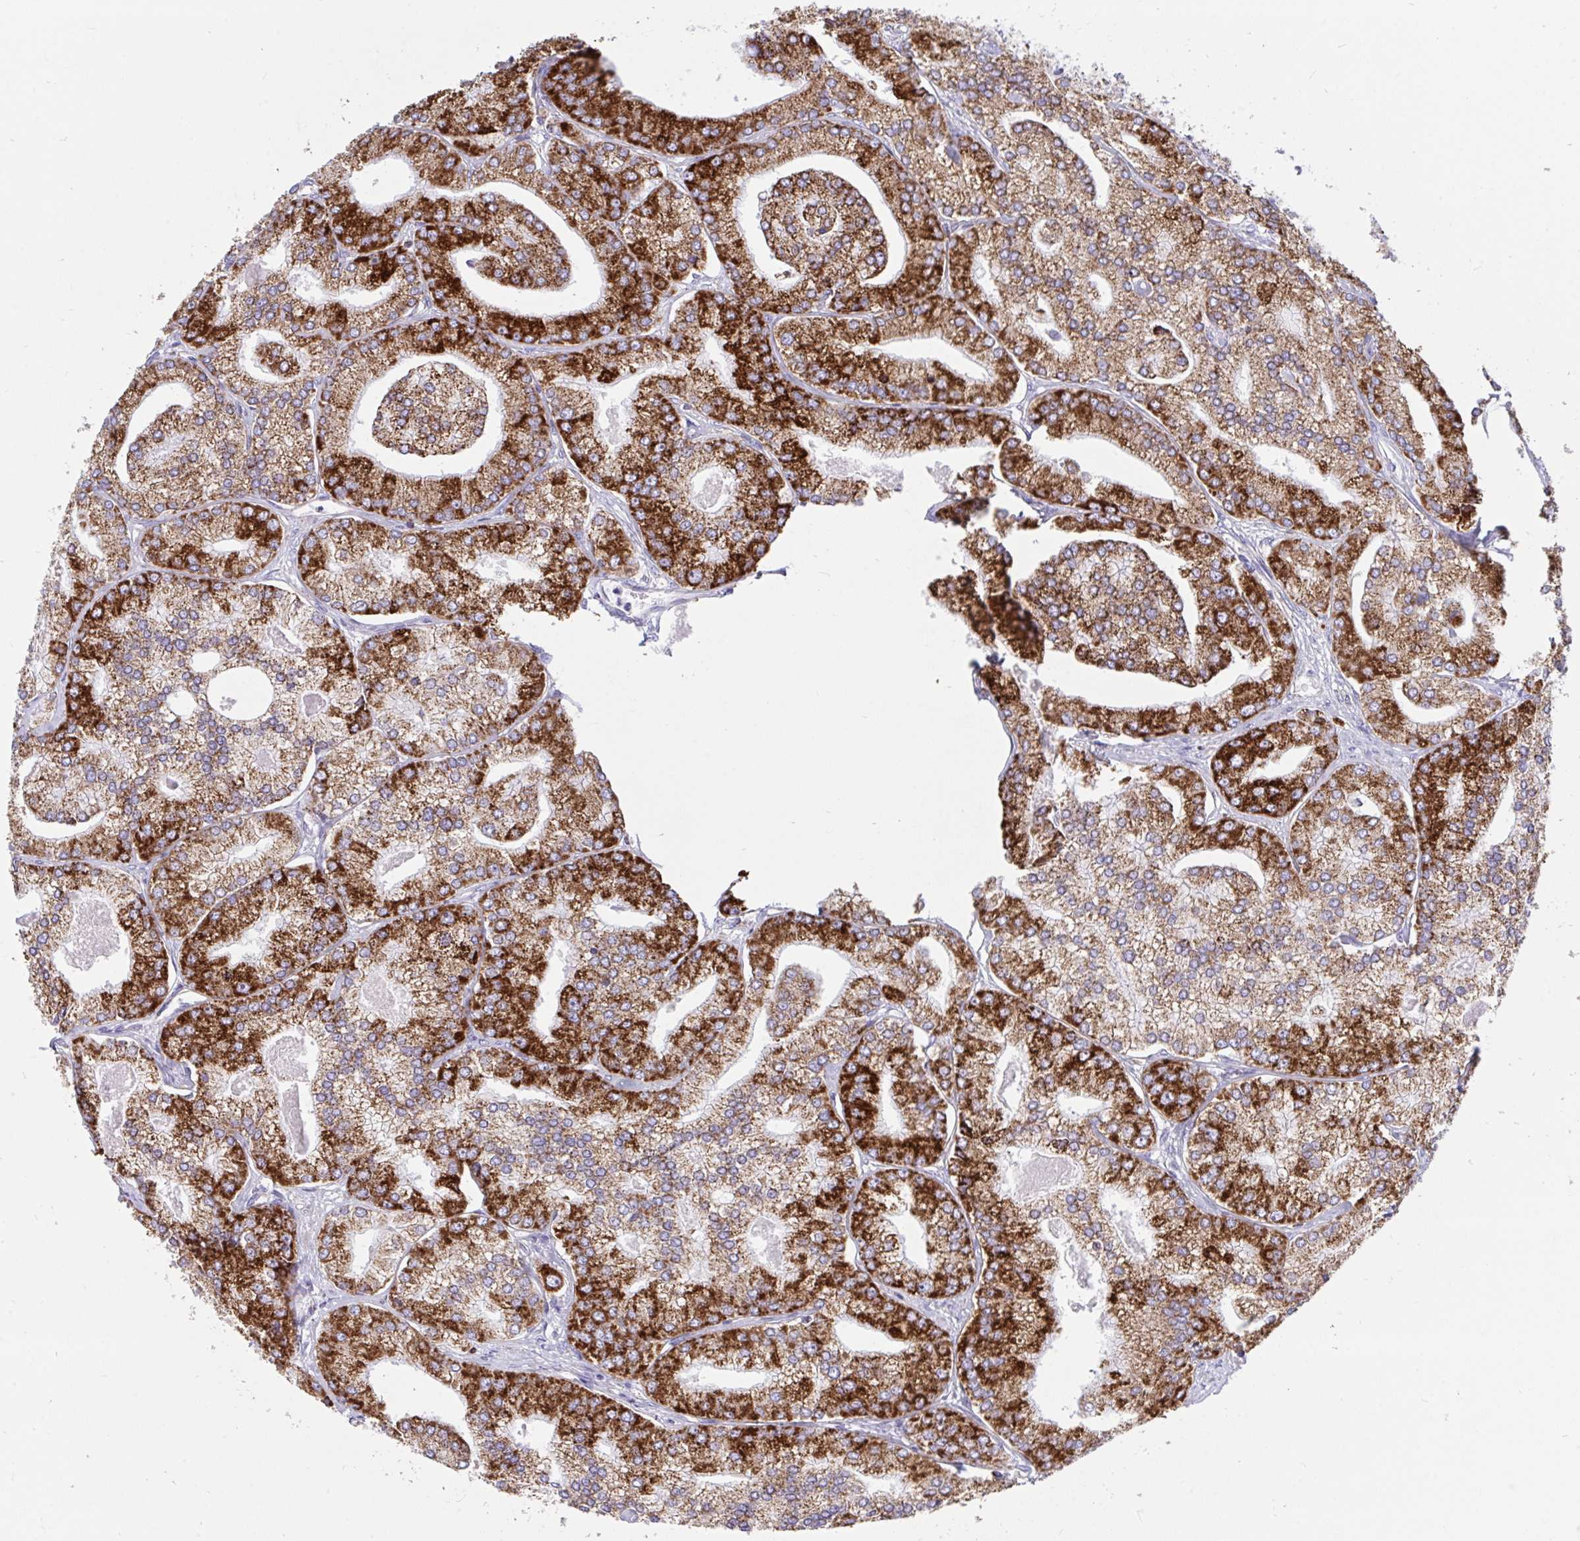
{"staining": {"intensity": "strong", "quantity": ">75%", "location": "cytoplasmic/membranous"}, "tissue": "prostate cancer", "cell_type": "Tumor cells", "image_type": "cancer", "snomed": [{"axis": "morphology", "description": "Adenocarcinoma, High grade"}, {"axis": "topography", "description": "Prostate"}], "caption": "Immunohistochemical staining of prostate cancer (adenocarcinoma (high-grade)) demonstrates high levels of strong cytoplasmic/membranous expression in approximately >75% of tumor cells. (Stains: DAB in brown, nuclei in blue, Microscopy: brightfield microscopy at high magnification).", "gene": "HSPE1", "patient": {"sex": "male", "age": 61}}